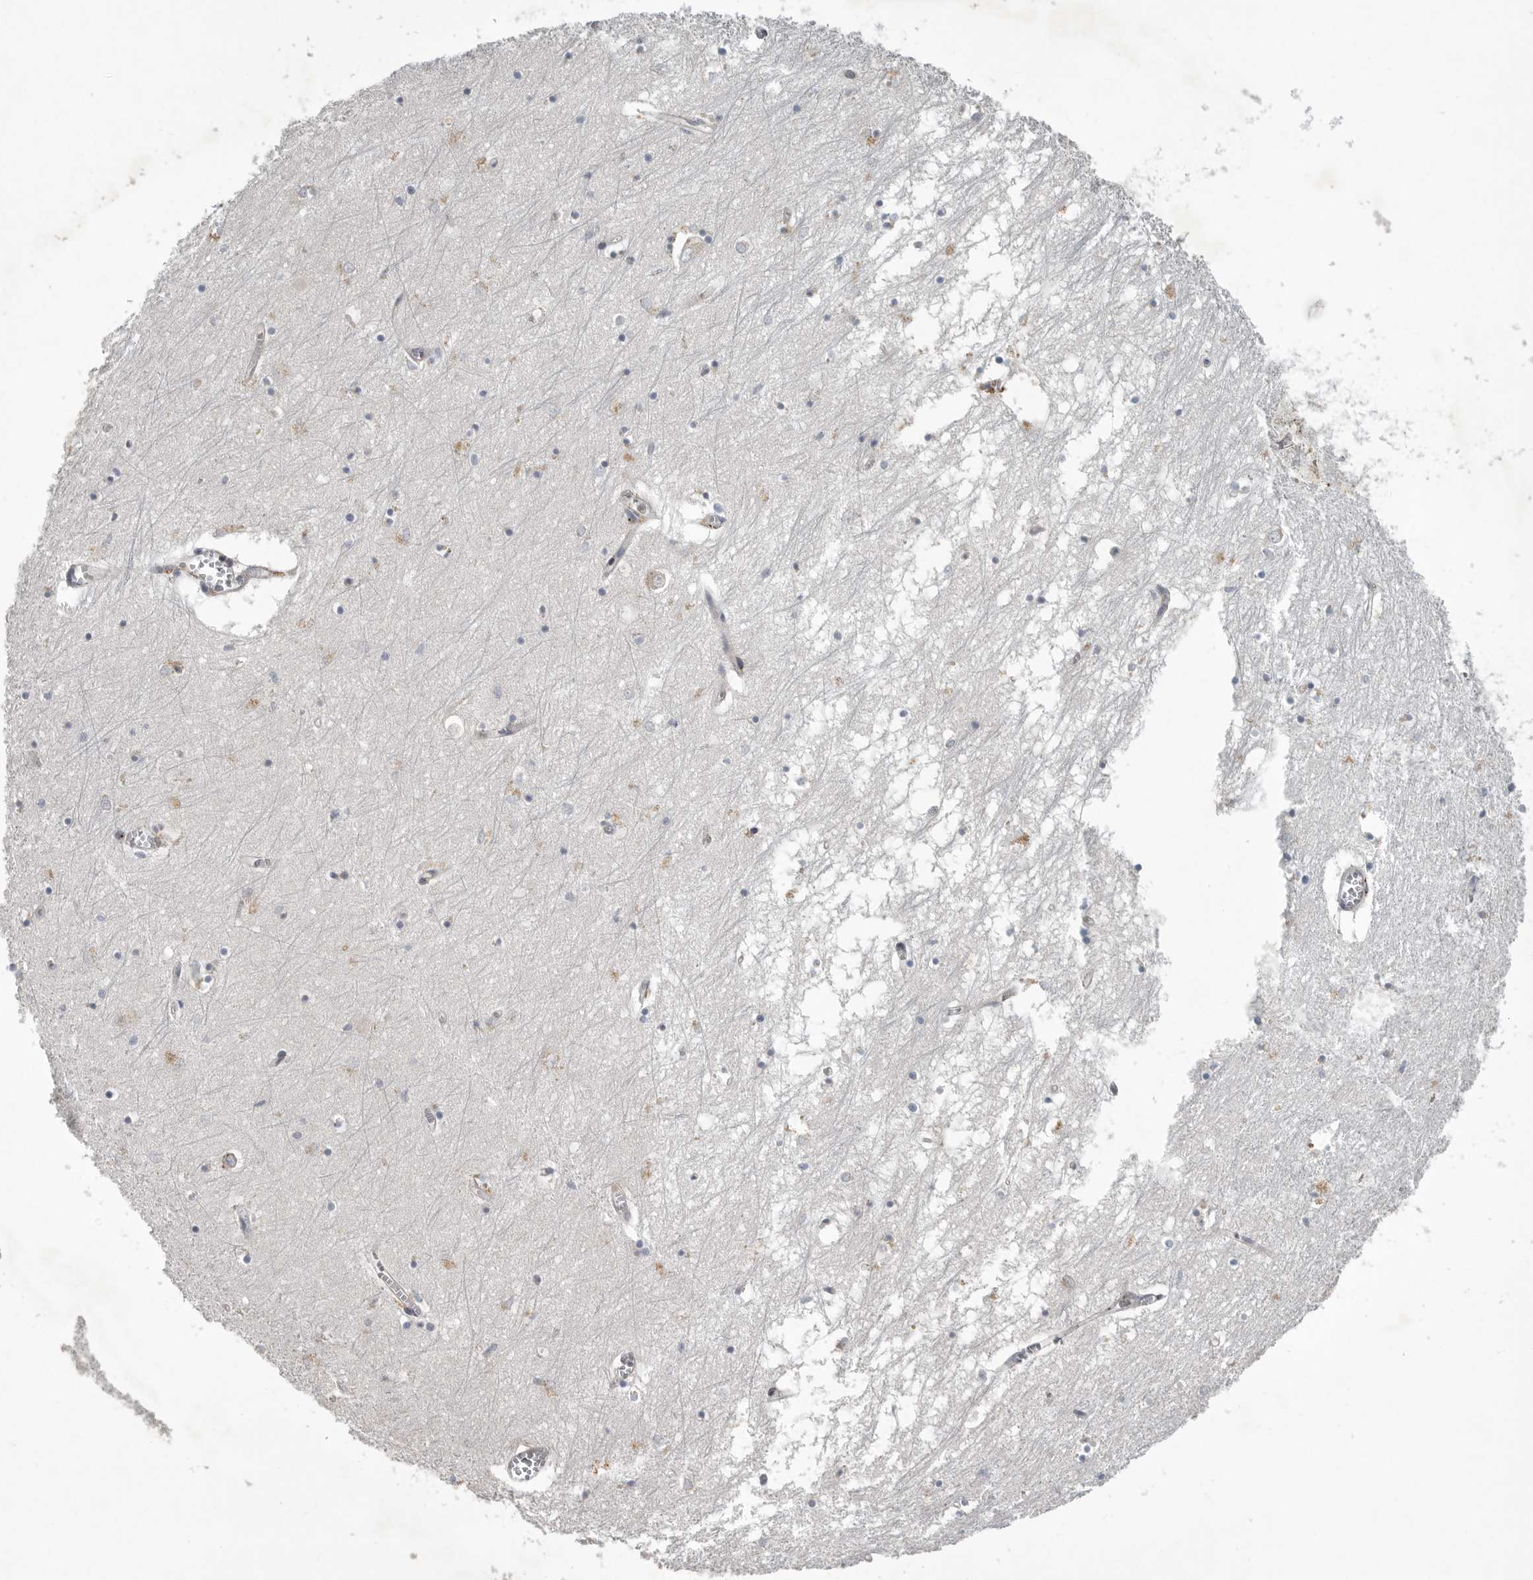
{"staining": {"intensity": "negative", "quantity": "none", "location": "none"}, "tissue": "hippocampus", "cell_type": "Glial cells", "image_type": "normal", "snomed": [{"axis": "morphology", "description": "Normal tissue, NOS"}, {"axis": "topography", "description": "Hippocampus"}], "caption": "Glial cells are negative for brown protein staining in unremarkable hippocampus. The staining is performed using DAB (3,3'-diaminobenzidine) brown chromogen with nuclei counter-stained in using hematoxylin.", "gene": "MINPP1", "patient": {"sex": "male", "age": 70}}